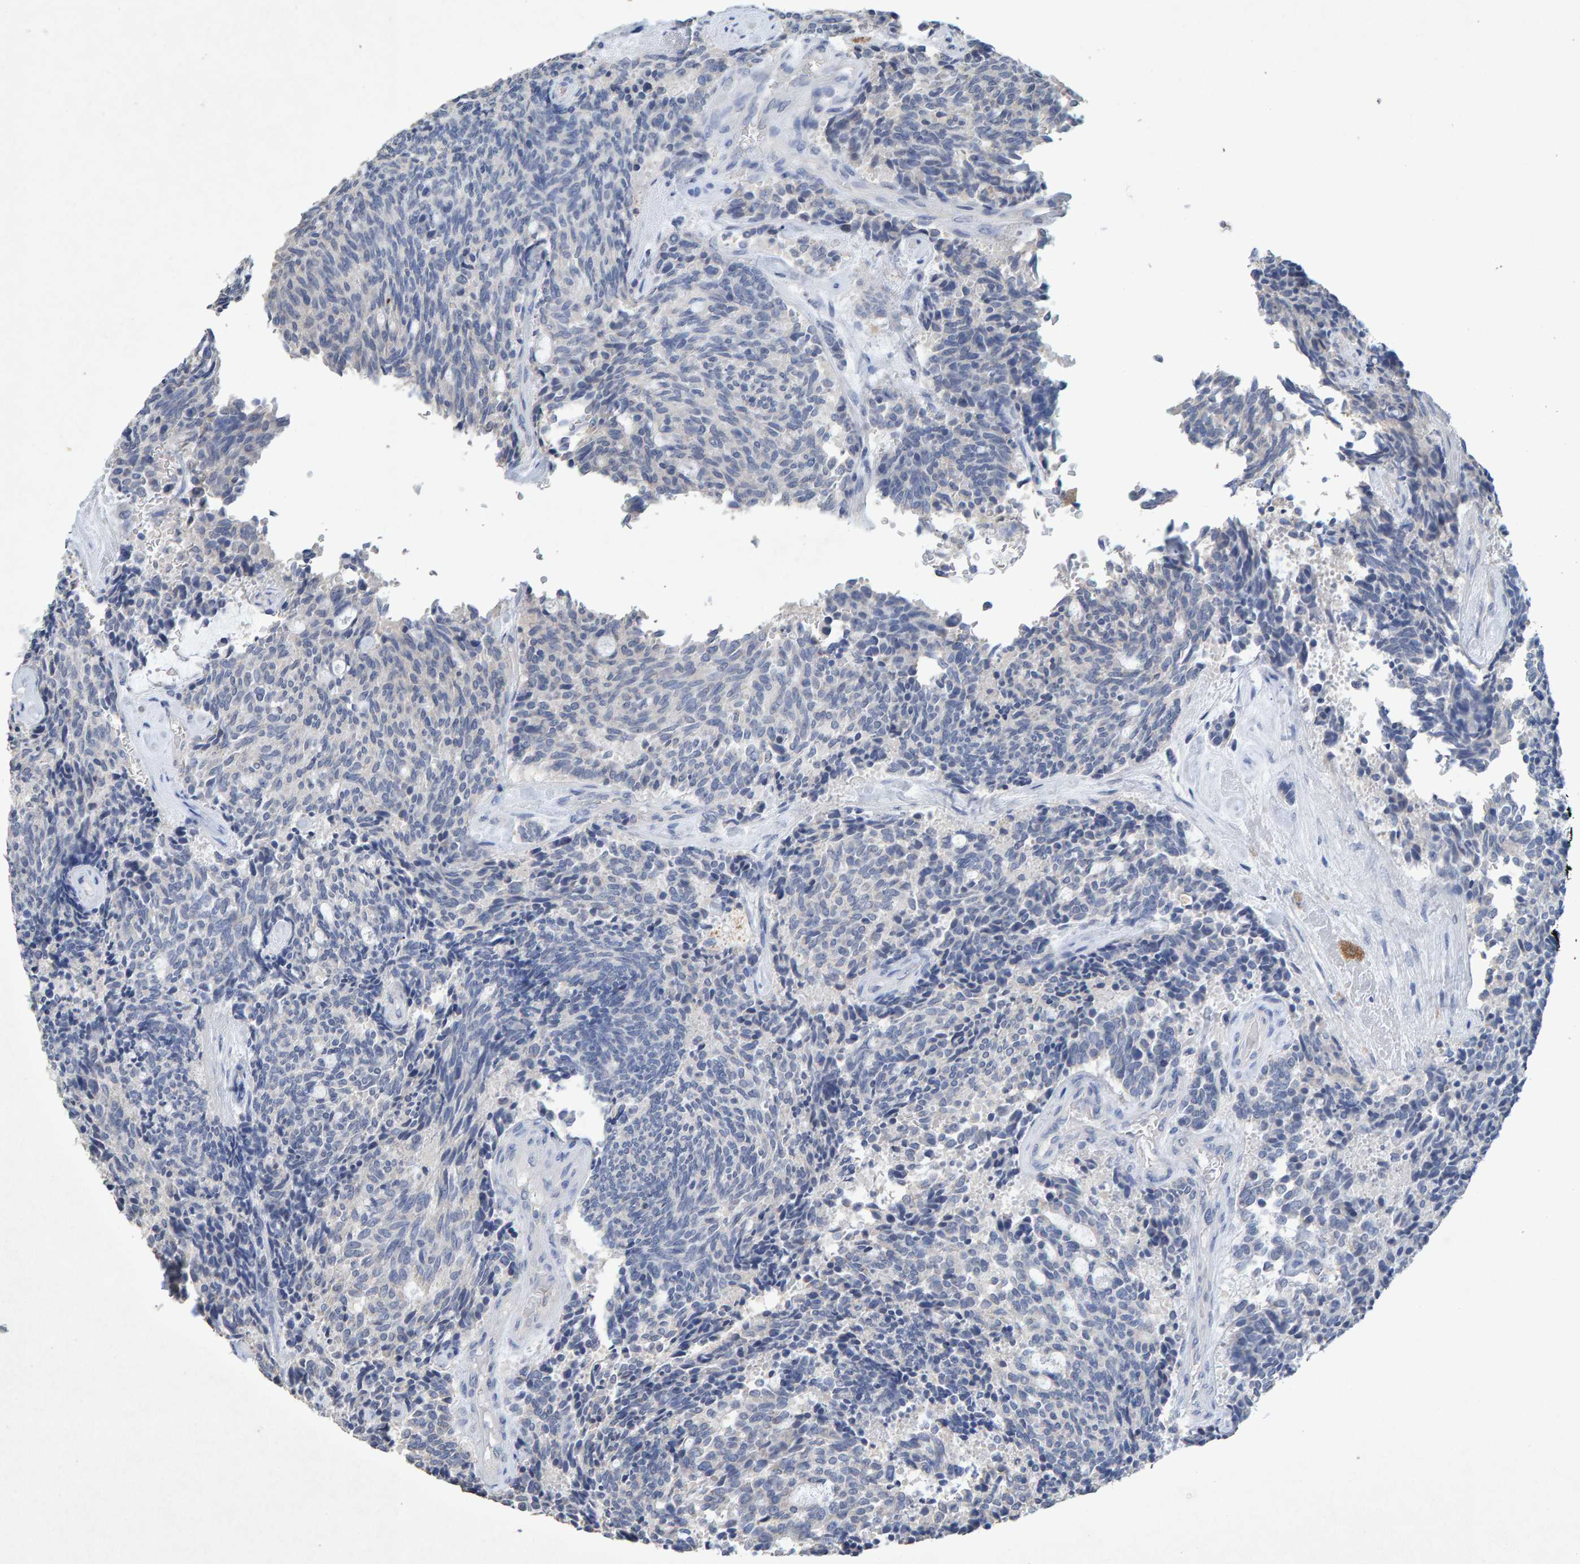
{"staining": {"intensity": "negative", "quantity": "none", "location": "none"}, "tissue": "carcinoid", "cell_type": "Tumor cells", "image_type": "cancer", "snomed": [{"axis": "morphology", "description": "Carcinoid, malignant, NOS"}, {"axis": "topography", "description": "Pancreas"}], "caption": "Carcinoid was stained to show a protein in brown. There is no significant positivity in tumor cells.", "gene": "CTH", "patient": {"sex": "female", "age": 54}}